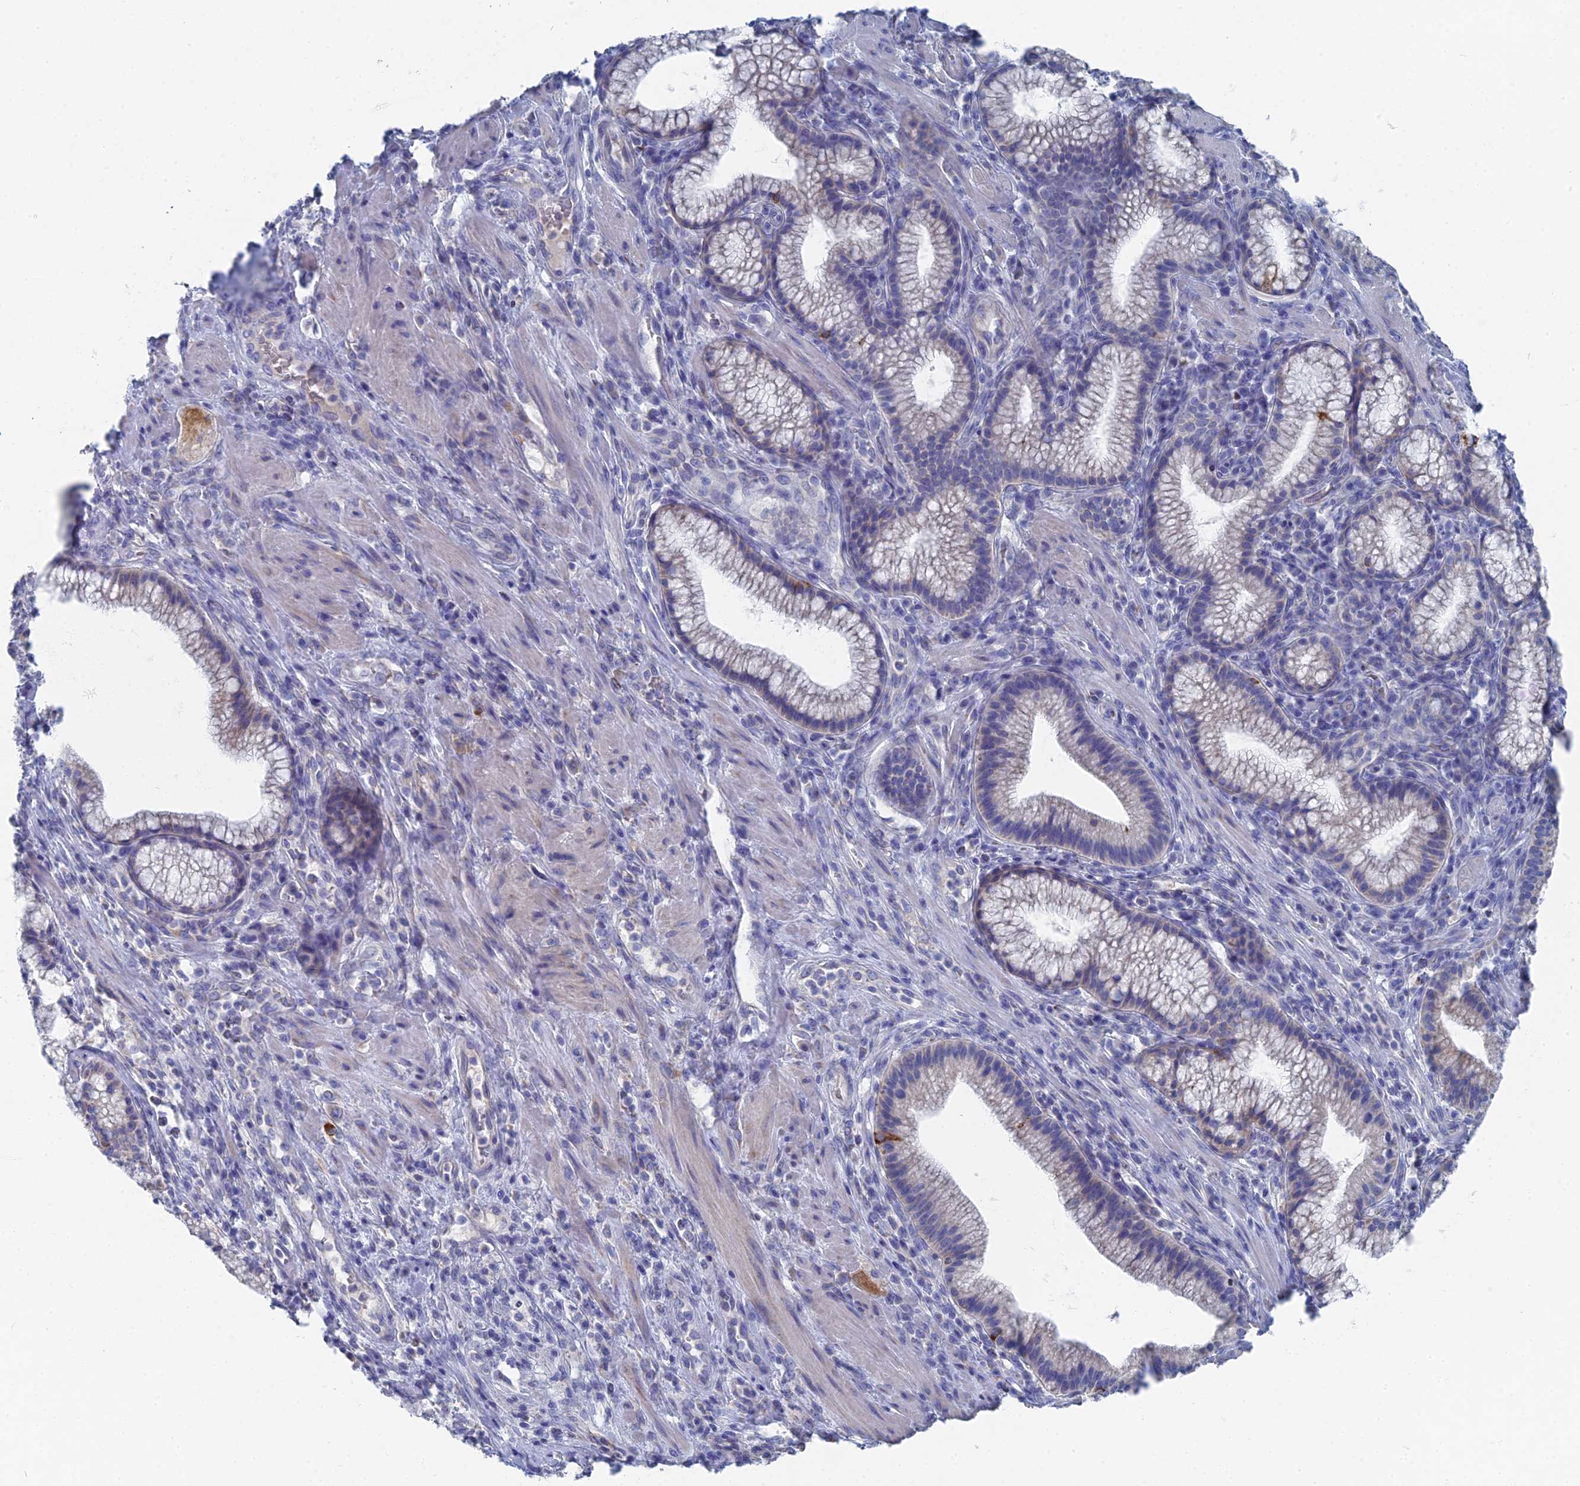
{"staining": {"intensity": "negative", "quantity": "none", "location": "none"}, "tissue": "pancreatic cancer", "cell_type": "Tumor cells", "image_type": "cancer", "snomed": [{"axis": "morphology", "description": "Adenocarcinoma, NOS"}, {"axis": "topography", "description": "Pancreas"}], "caption": "The photomicrograph demonstrates no staining of tumor cells in adenocarcinoma (pancreatic). Nuclei are stained in blue.", "gene": "HIGD1A", "patient": {"sex": "male", "age": 72}}